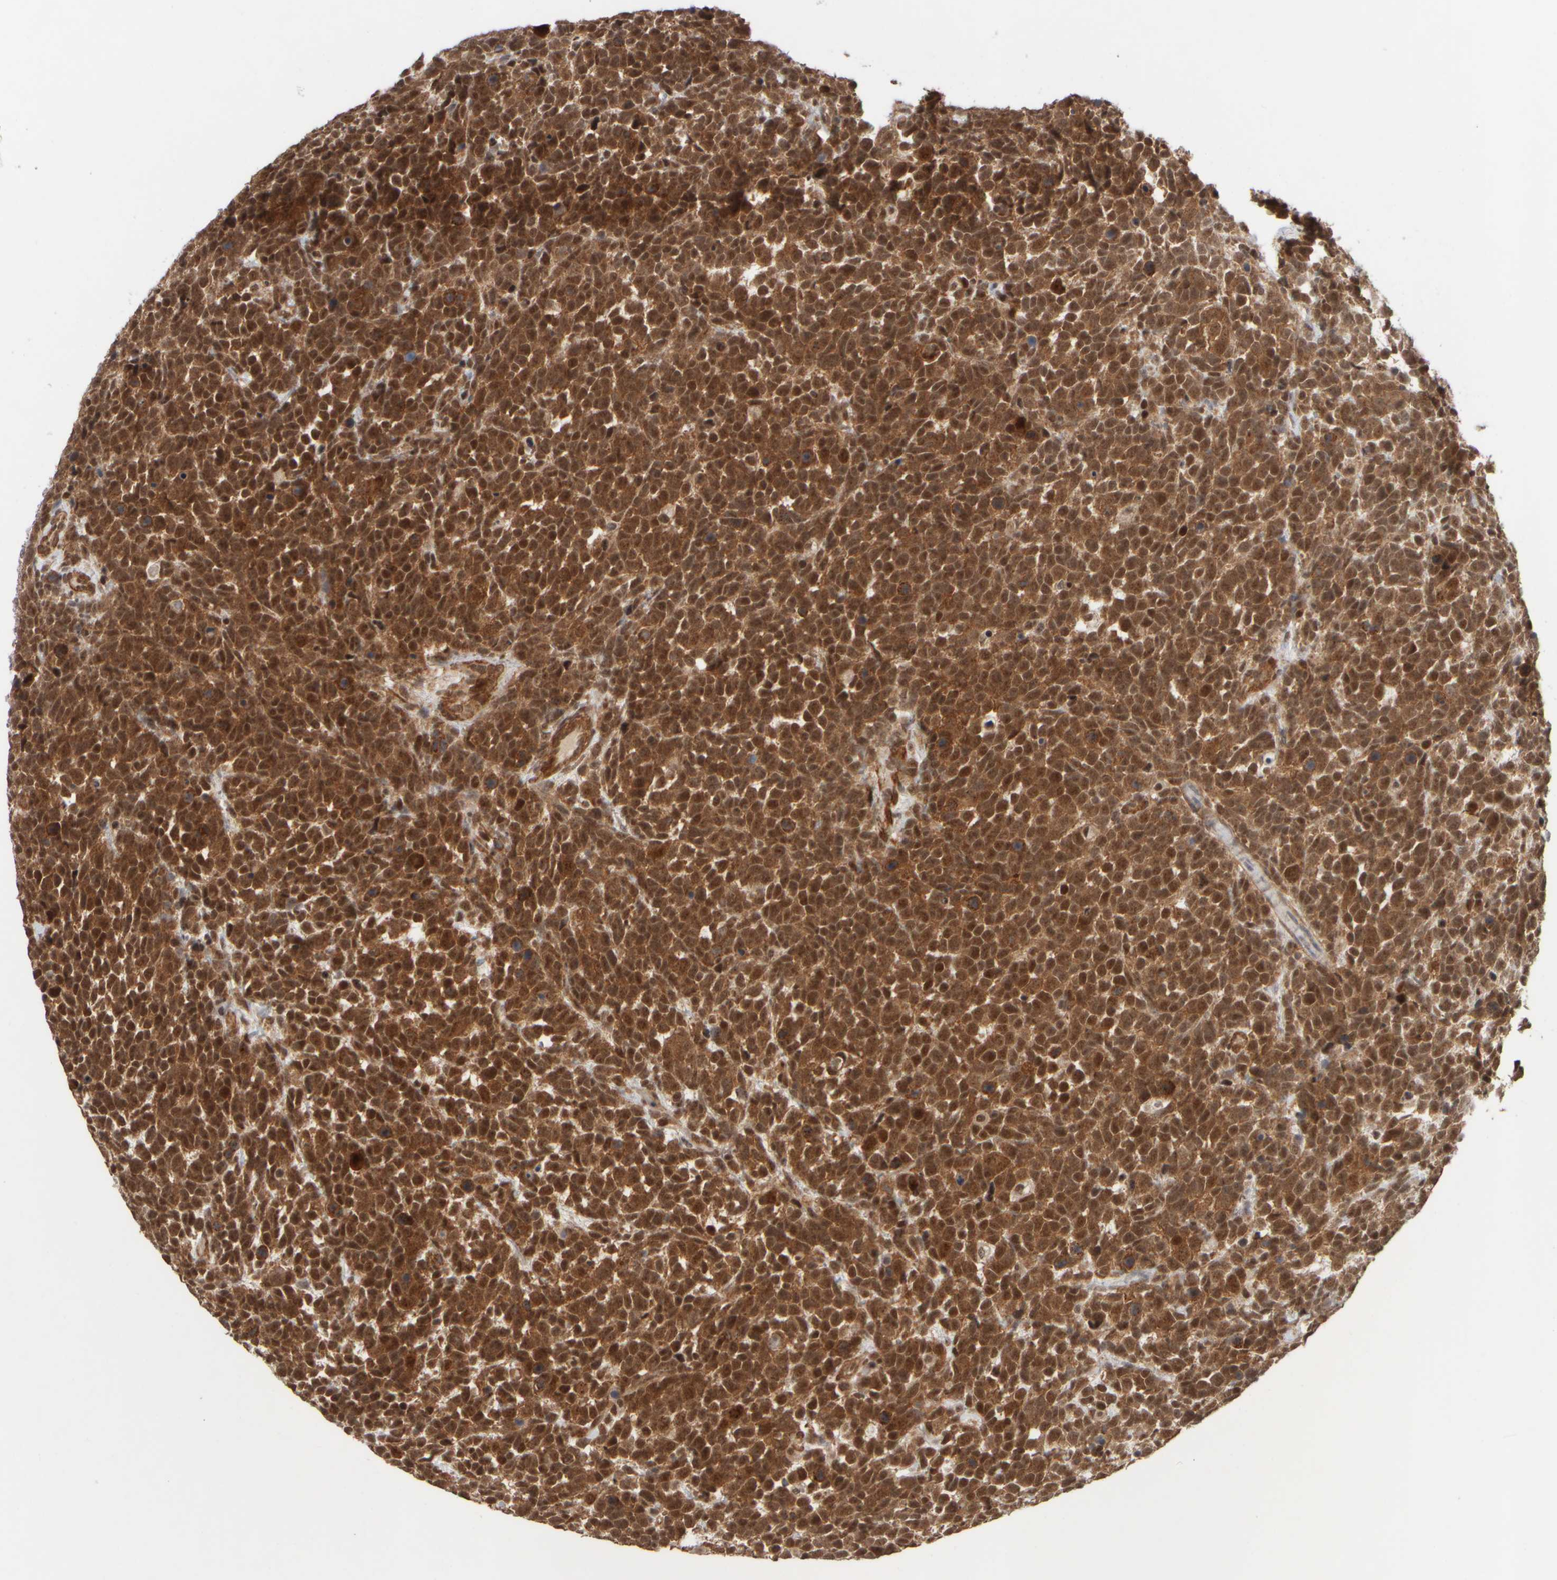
{"staining": {"intensity": "strong", "quantity": ">75%", "location": "cytoplasmic/membranous,nuclear"}, "tissue": "urothelial cancer", "cell_type": "Tumor cells", "image_type": "cancer", "snomed": [{"axis": "morphology", "description": "Urothelial carcinoma, High grade"}, {"axis": "topography", "description": "Urinary bladder"}], "caption": "A brown stain labels strong cytoplasmic/membranous and nuclear expression of a protein in human urothelial cancer tumor cells.", "gene": "SYNRG", "patient": {"sex": "female", "age": 82}}